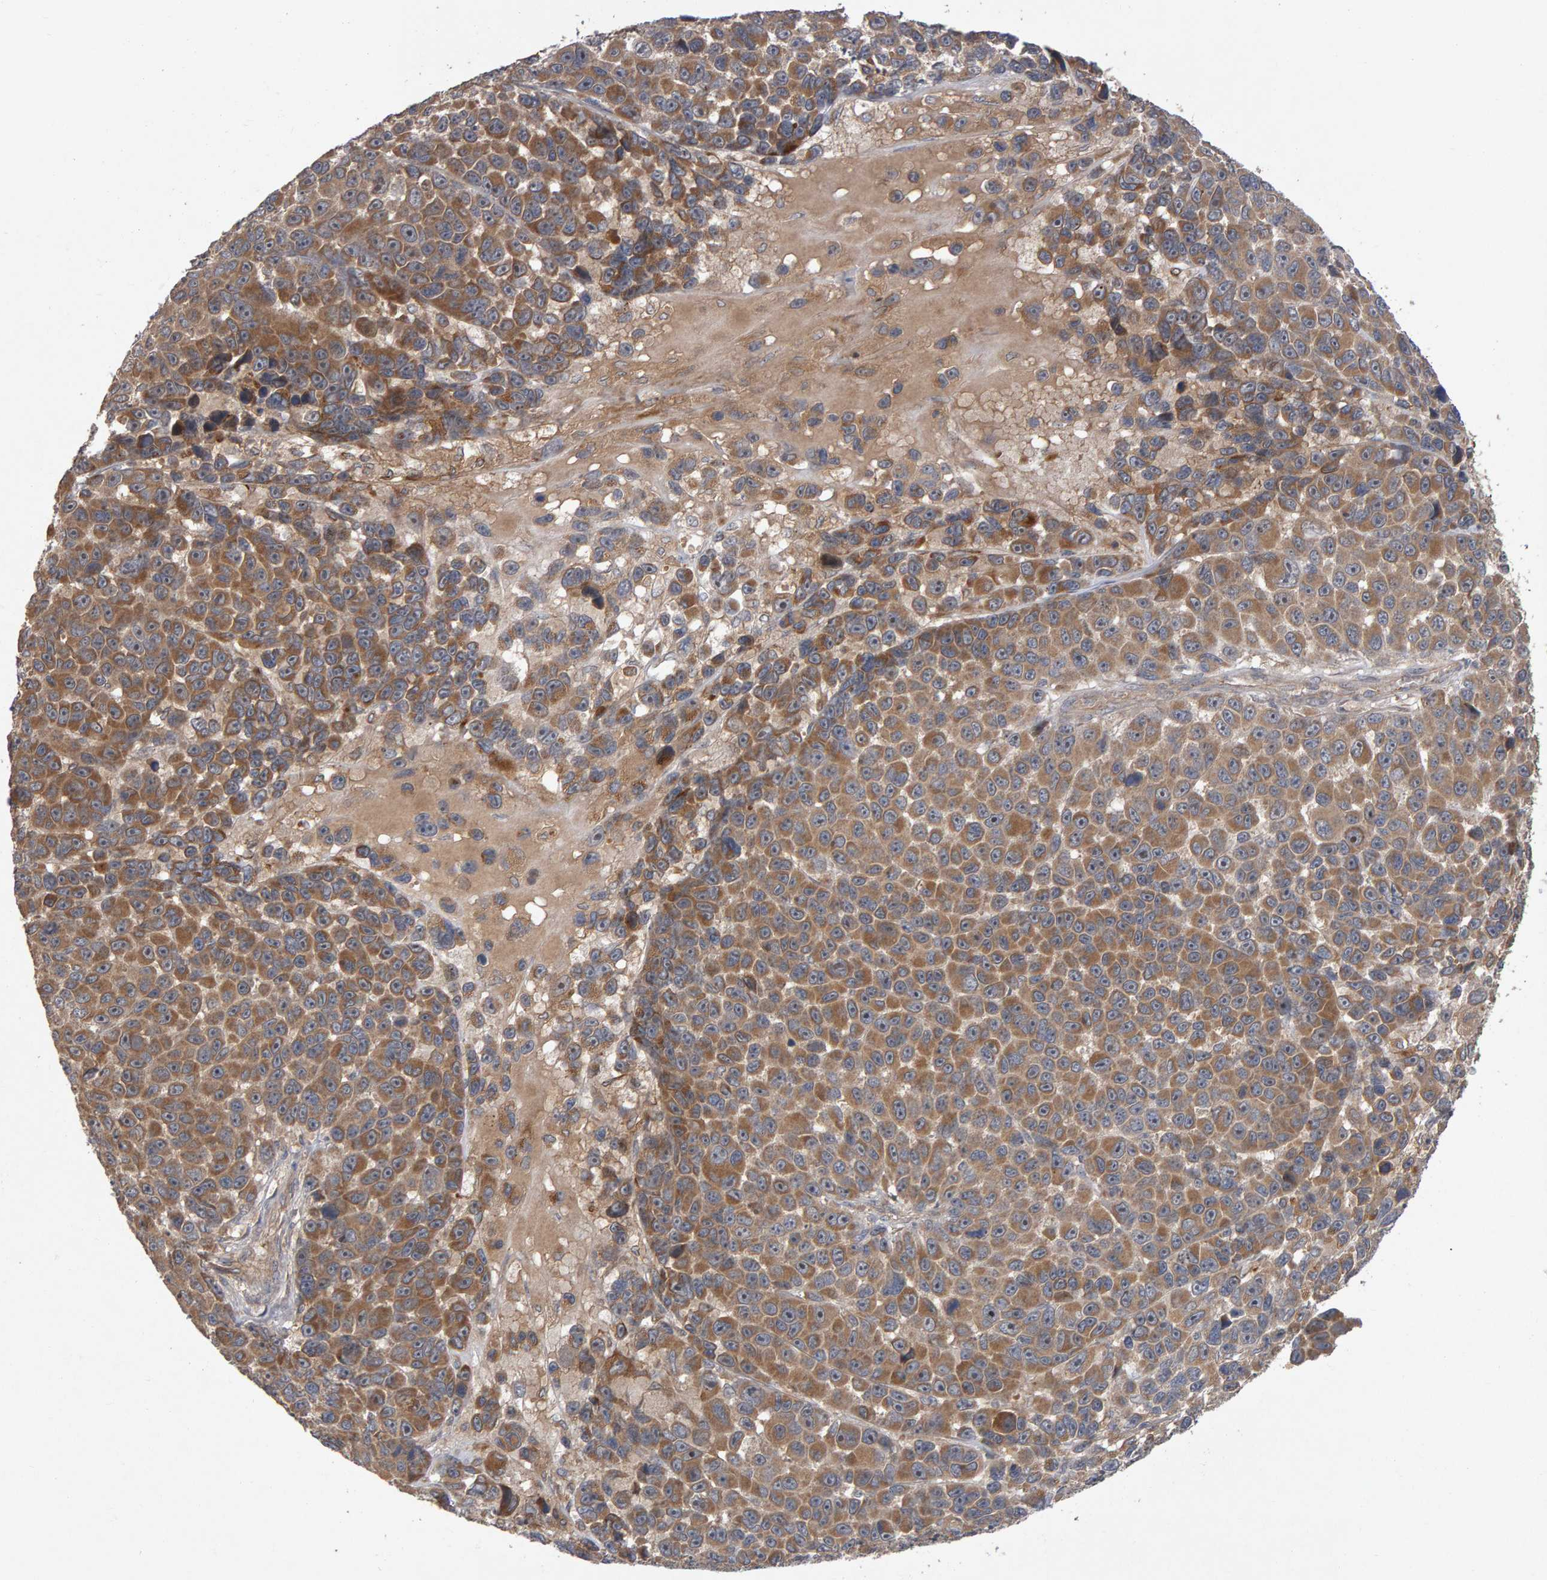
{"staining": {"intensity": "moderate", "quantity": ">75%", "location": "cytoplasmic/membranous"}, "tissue": "melanoma", "cell_type": "Tumor cells", "image_type": "cancer", "snomed": [{"axis": "morphology", "description": "Malignant melanoma, NOS"}, {"axis": "topography", "description": "Skin"}], "caption": "The micrograph shows a brown stain indicating the presence of a protein in the cytoplasmic/membranous of tumor cells in melanoma.", "gene": "PGS1", "patient": {"sex": "male", "age": 53}}